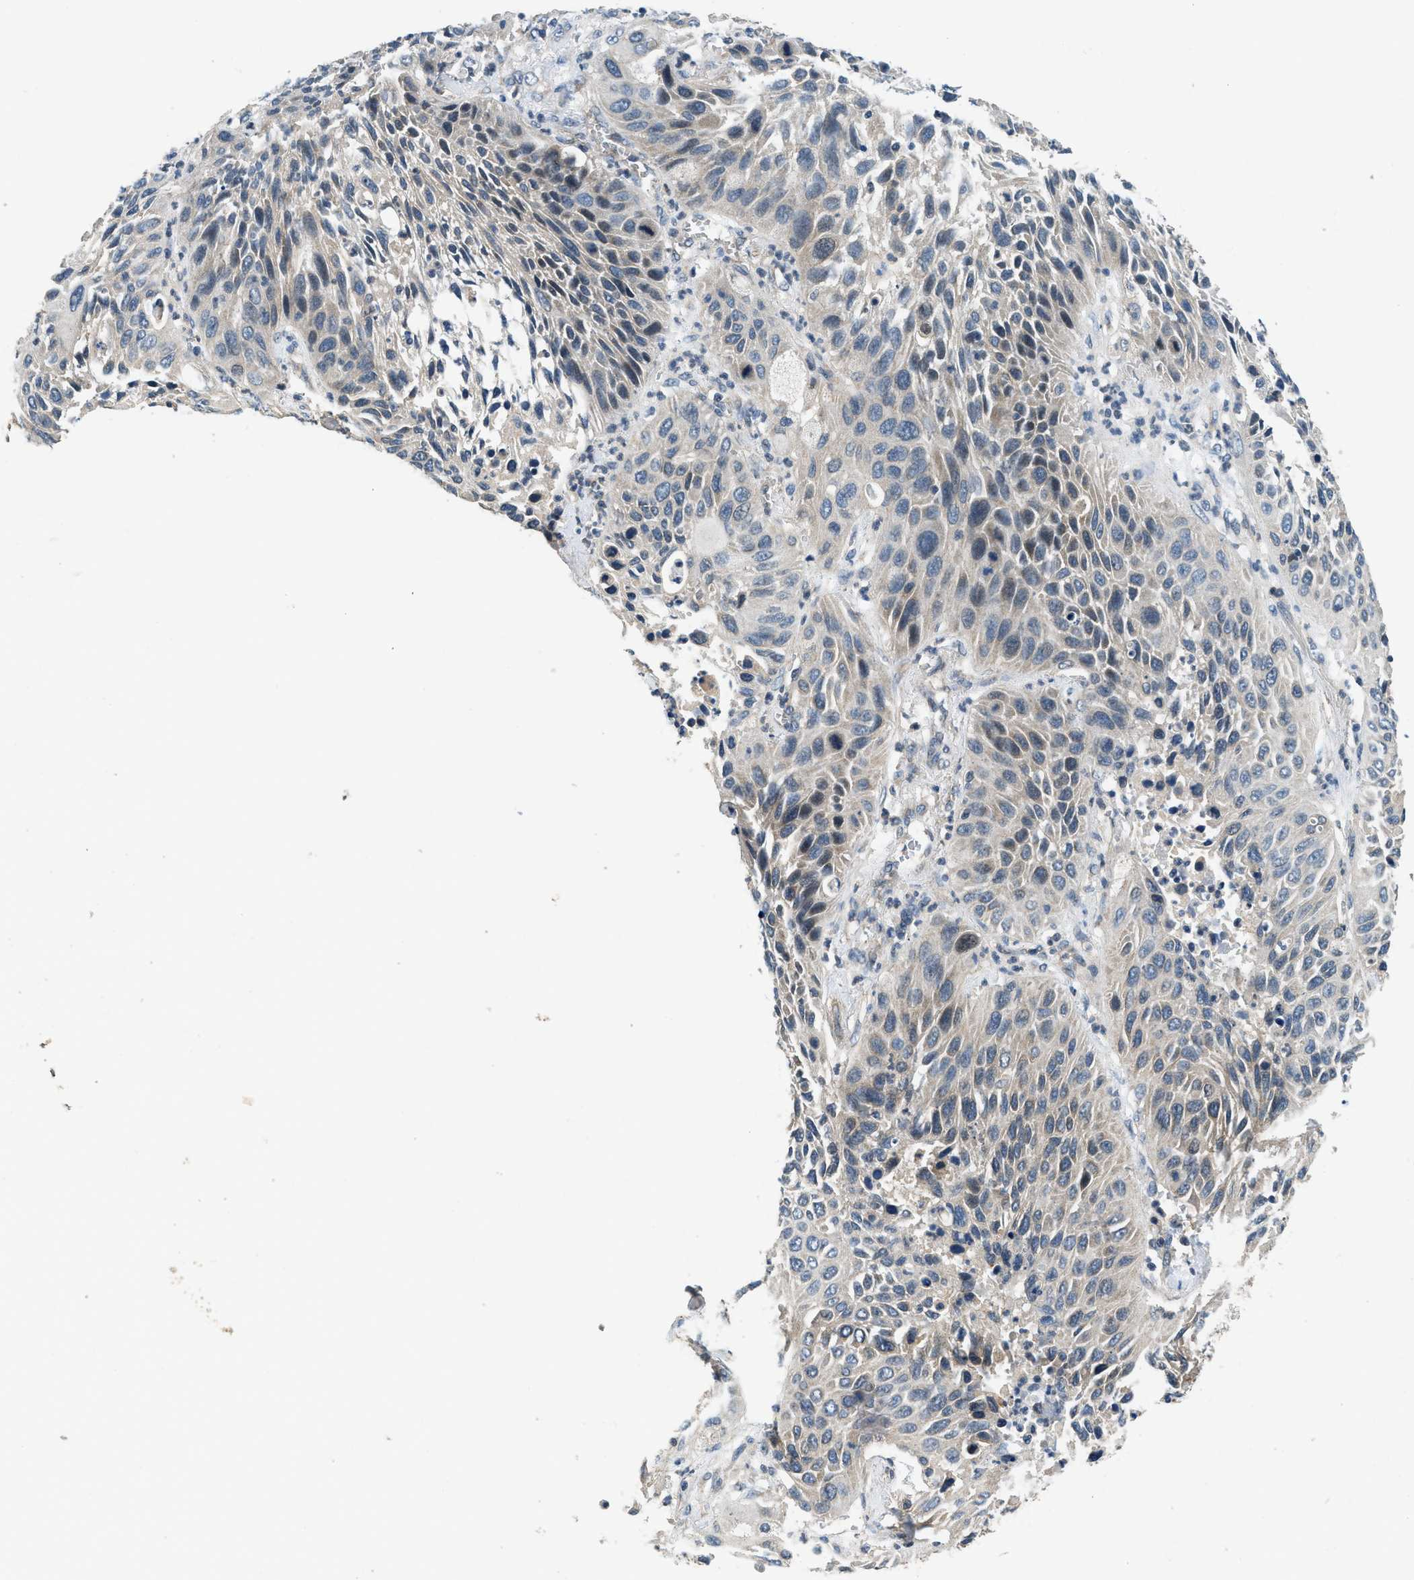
{"staining": {"intensity": "weak", "quantity": "<25%", "location": "cytoplasmic/membranous"}, "tissue": "lung cancer", "cell_type": "Tumor cells", "image_type": "cancer", "snomed": [{"axis": "morphology", "description": "Squamous cell carcinoma, NOS"}, {"axis": "topography", "description": "Lung"}], "caption": "An image of squamous cell carcinoma (lung) stained for a protein reveals no brown staining in tumor cells.", "gene": "SSH2", "patient": {"sex": "female", "age": 76}}